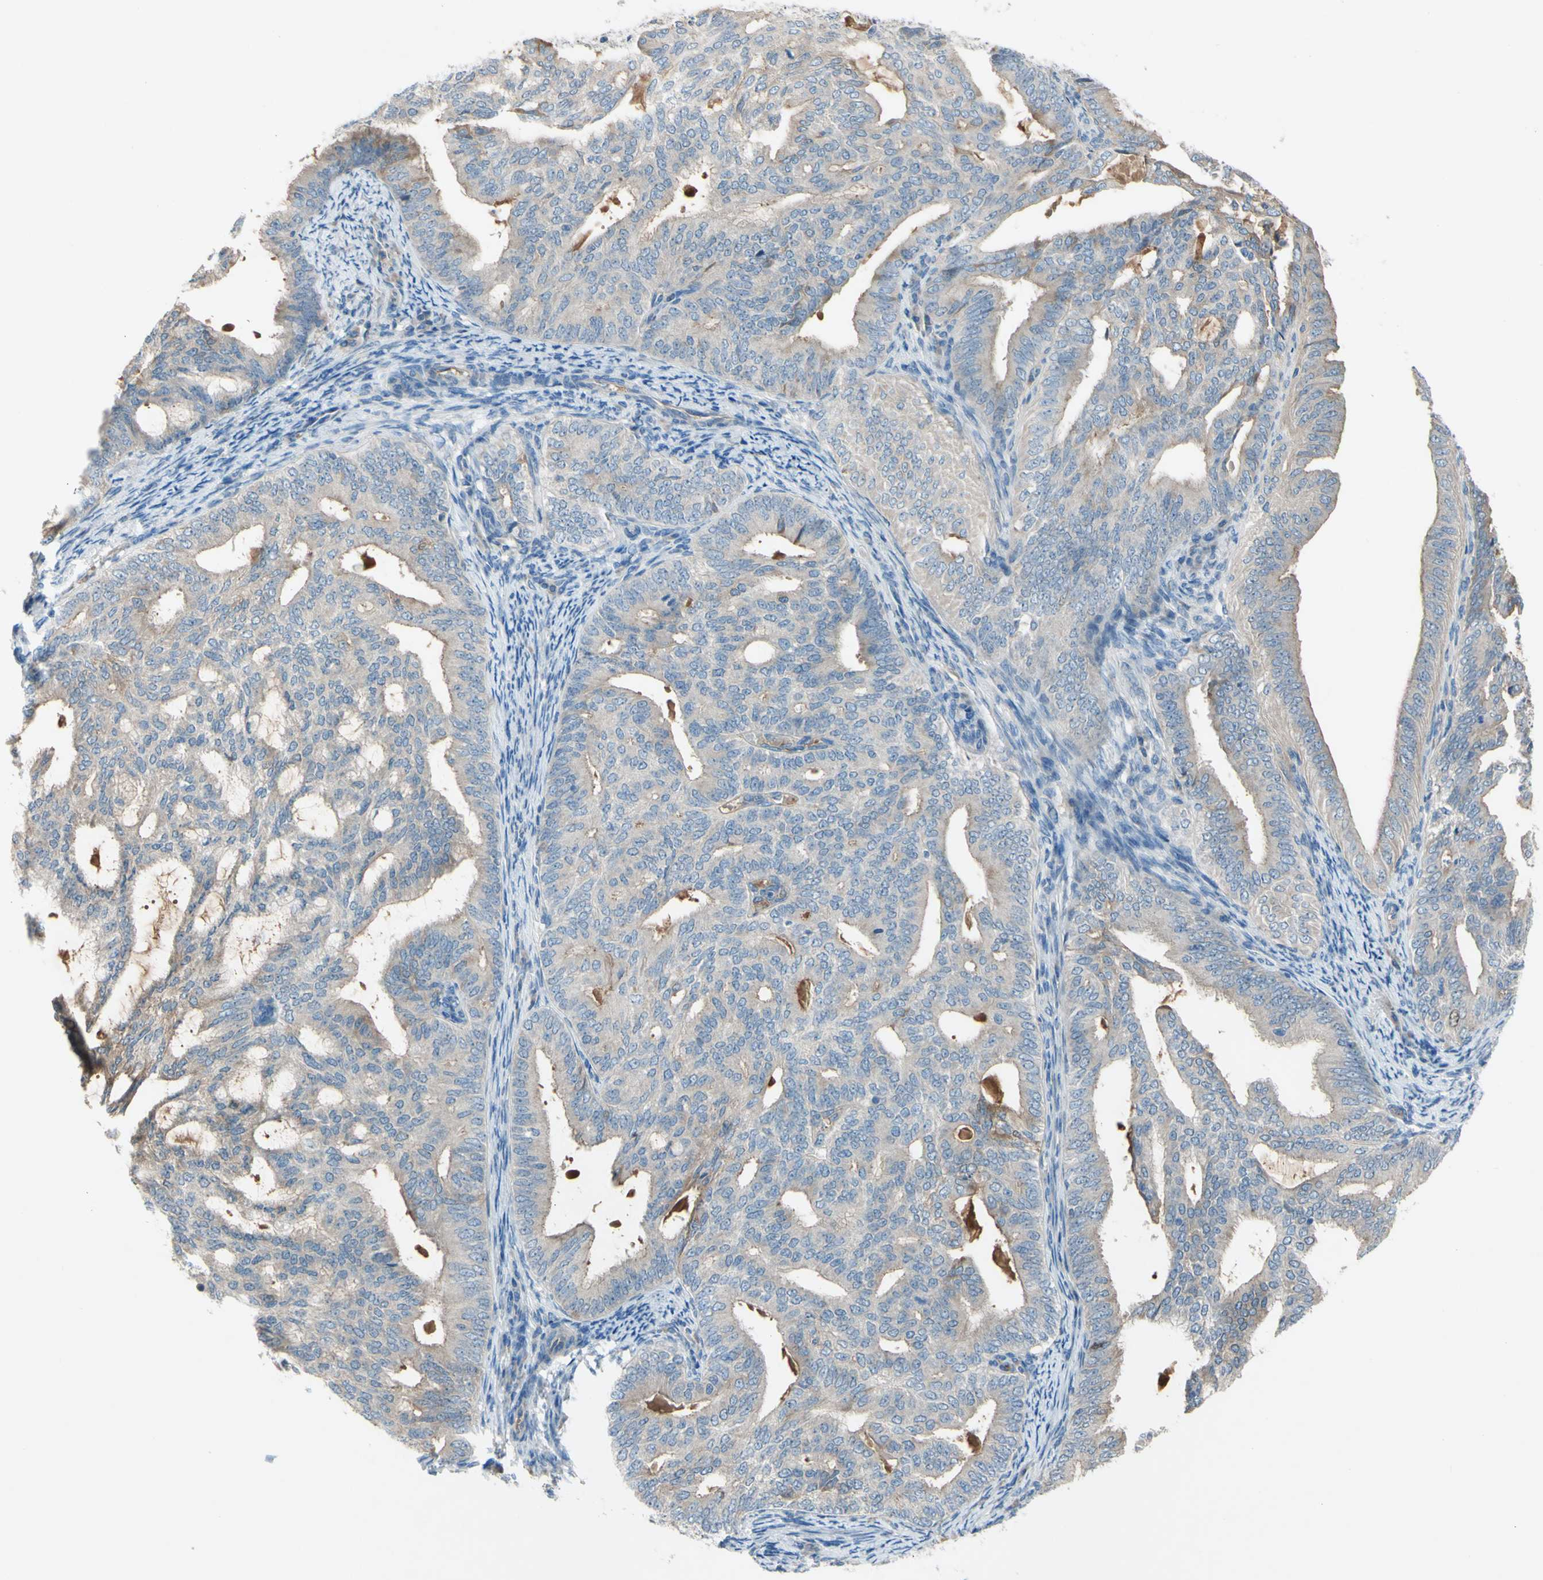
{"staining": {"intensity": "moderate", "quantity": "<25%", "location": "cytoplasmic/membranous"}, "tissue": "endometrial cancer", "cell_type": "Tumor cells", "image_type": "cancer", "snomed": [{"axis": "morphology", "description": "Adenocarcinoma, NOS"}, {"axis": "topography", "description": "Endometrium"}], "caption": "The histopathology image reveals staining of adenocarcinoma (endometrial), revealing moderate cytoplasmic/membranous protein staining (brown color) within tumor cells. The staining is performed using DAB (3,3'-diaminobenzidine) brown chromogen to label protein expression. The nuclei are counter-stained blue using hematoxylin.", "gene": "ATRN", "patient": {"sex": "female", "age": 58}}